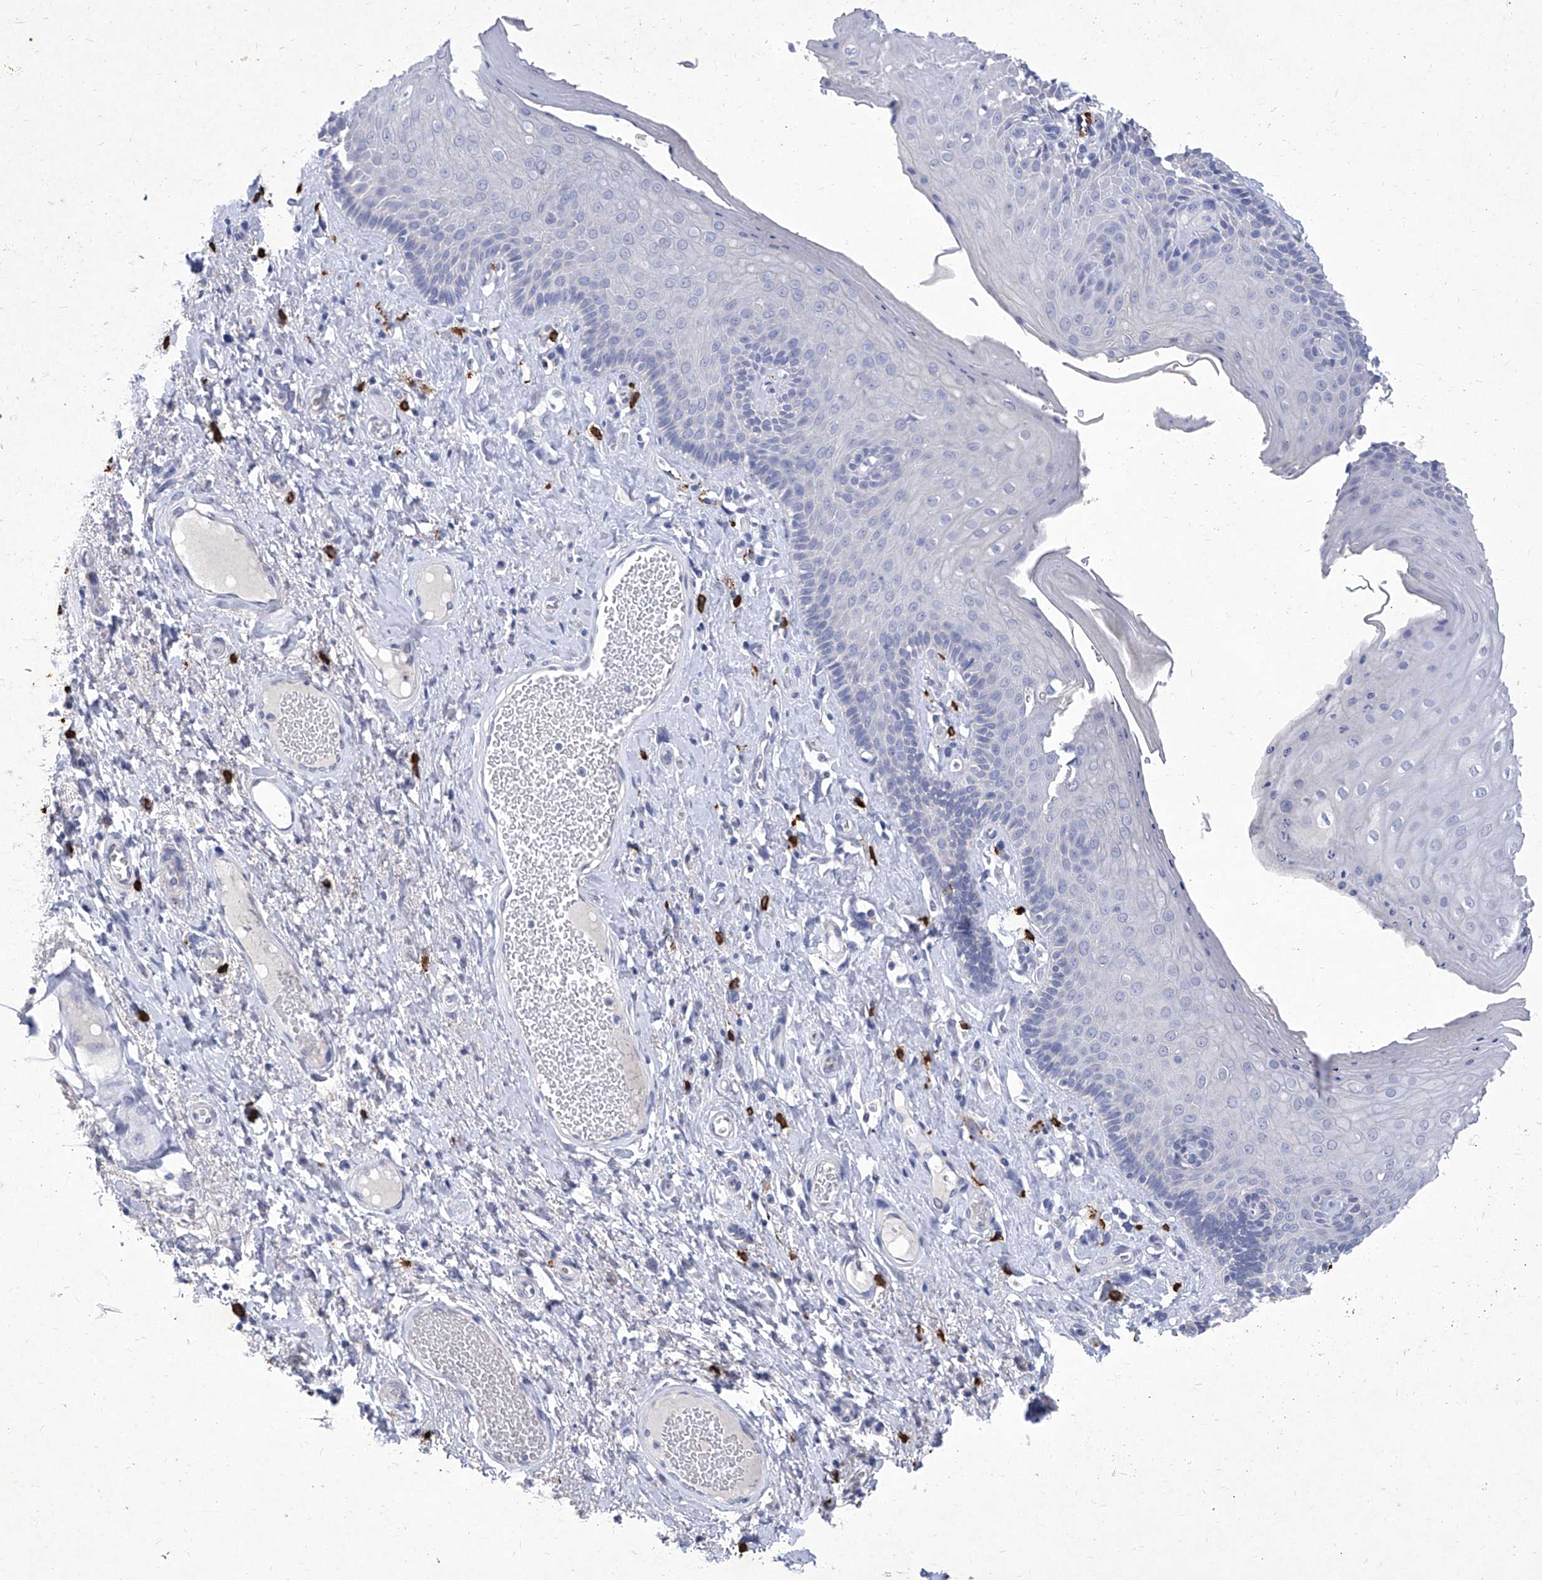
{"staining": {"intensity": "moderate", "quantity": "<25%", "location": "cytoplasmic/membranous"}, "tissue": "skin", "cell_type": "Epidermal cells", "image_type": "normal", "snomed": [{"axis": "morphology", "description": "Normal tissue, NOS"}, {"axis": "topography", "description": "Anal"}], "caption": "Immunohistochemistry (DAB (3,3'-diaminobenzidine)) staining of unremarkable human skin shows moderate cytoplasmic/membranous protein expression in about <25% of epidermal cells.", "gene": "IFNL2", "patient": {"sex": "male", "age": 69}}